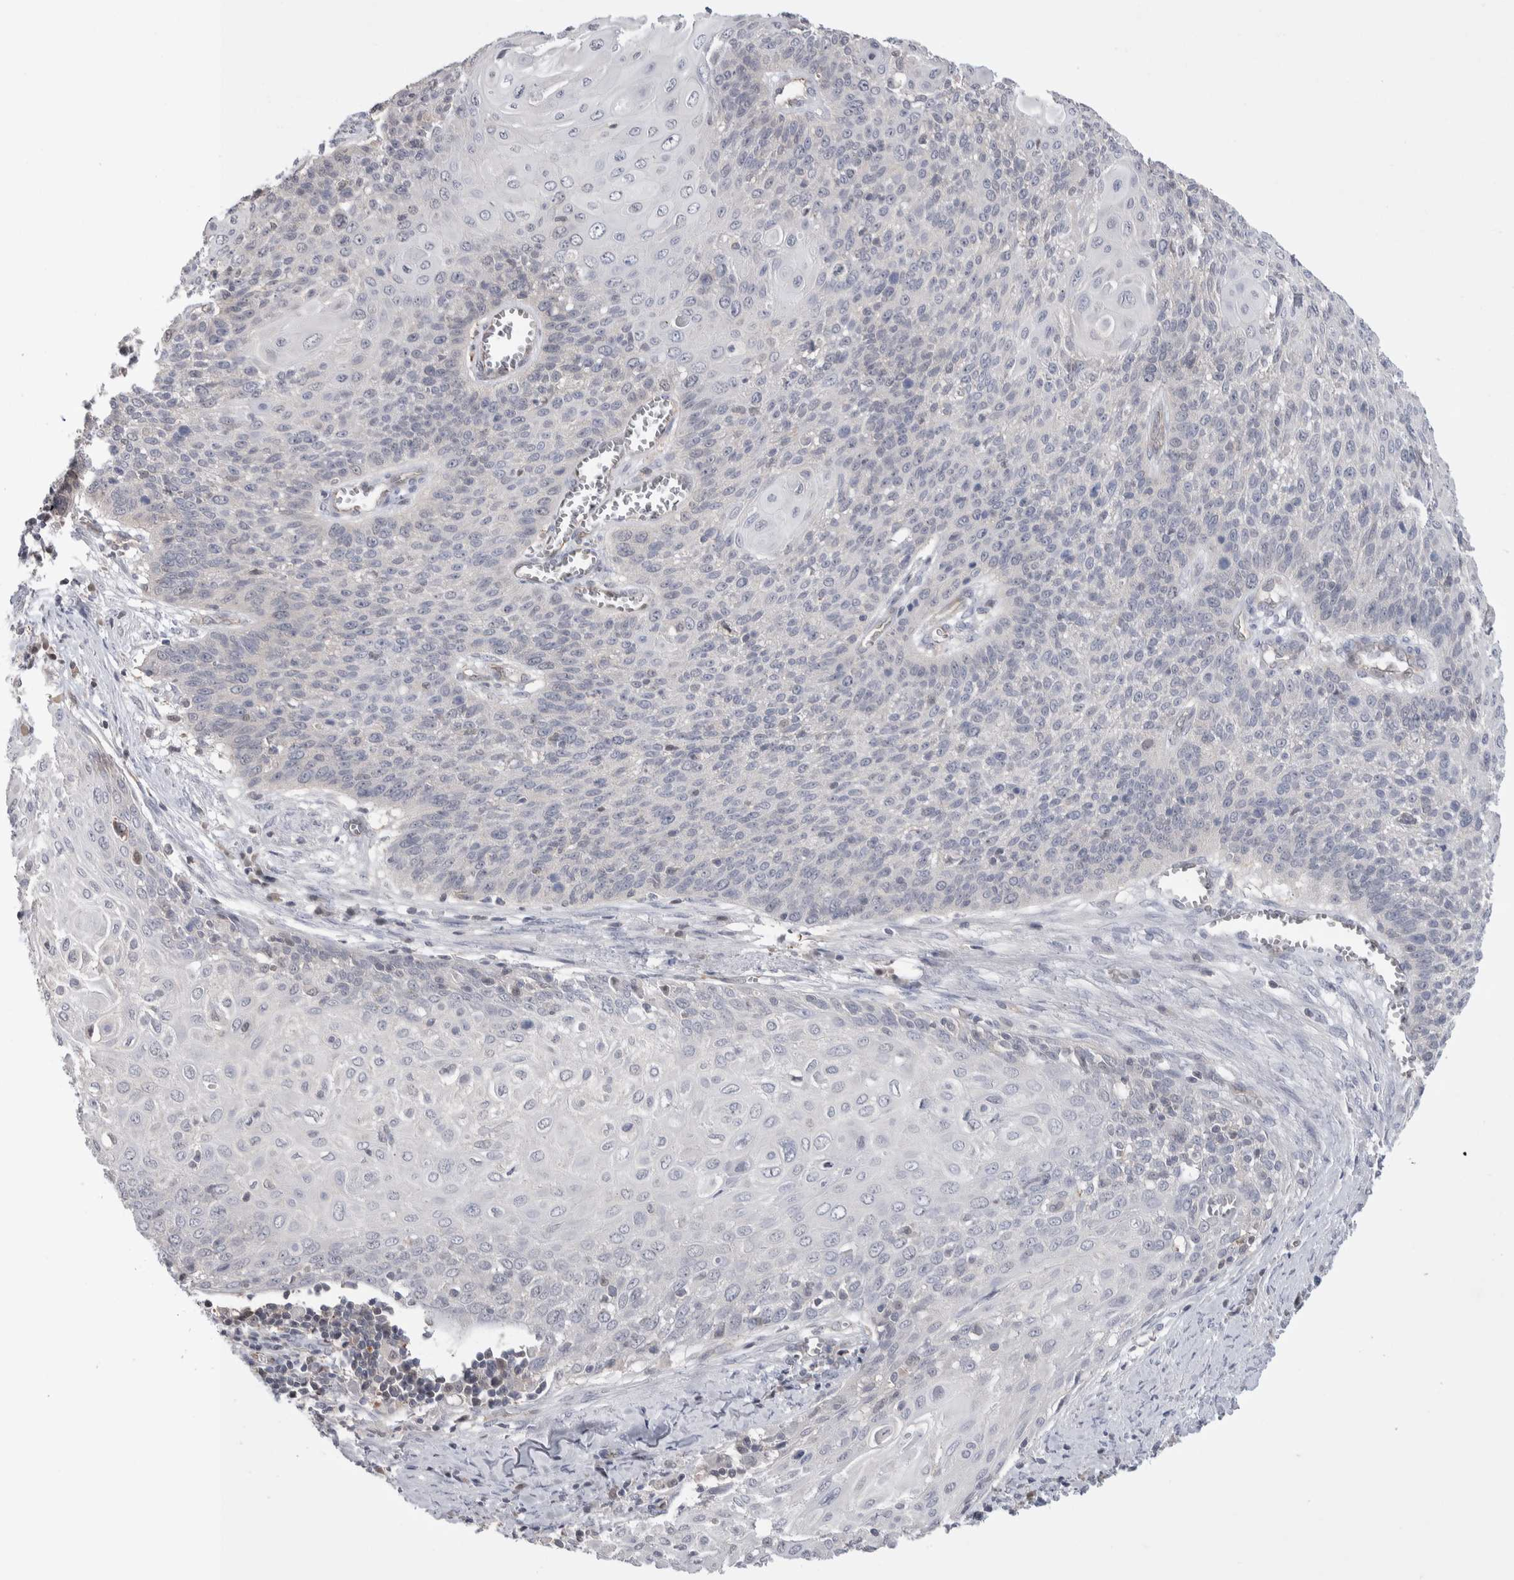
{"staining": {"intensity": "negative", "quantity": "none", "location": "none"}, "tissue": "cervical cancer", "cell_type": "Tumor cells", "image_type": "cancer", "snomed": [{"axis": "morphology", "description": "Squamous cell carcinoma, NOS"}, {"axis": "topography", "description": "Cervix"}], "caption": "A high-resolution photomicrograph shows immunohistochemistry staining of squamous cell carcinoma (cervical), which shows no significant expression in tumor cells. The staining is performed using DAB (3,3'-diaminobenzidine) brown chromogen with nuclei counter-stained in using hematoxylin.", "gene": "ZBTB49", "patient": {"sex": "female", "age": 39}}